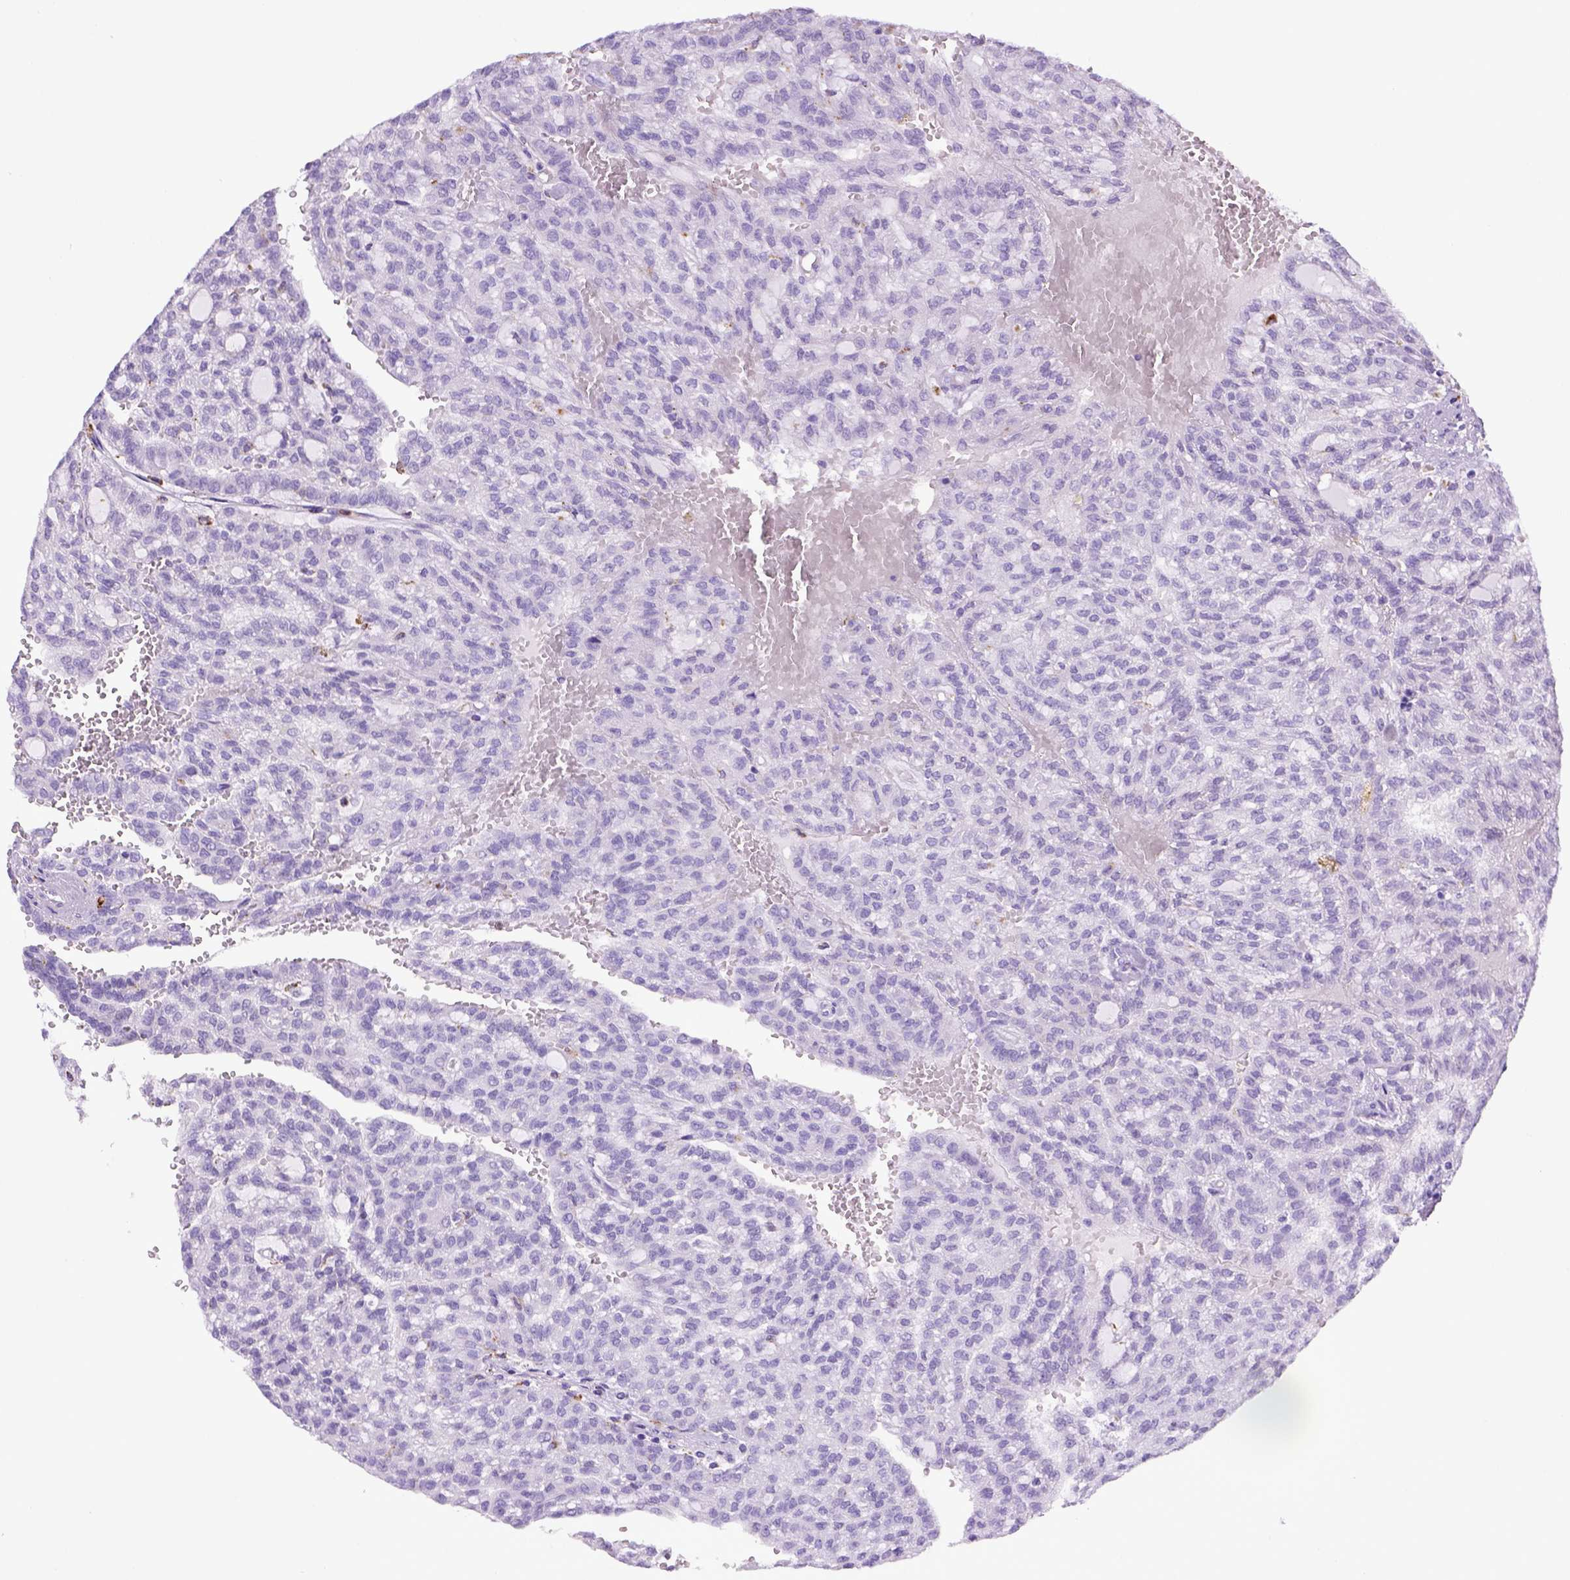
{"staining": {"intensity": "negative", "quantity": "none", "location": "none"}, "tissue": "renal cancer", "cell_type": "Tumor cells", "image_type": "cancer", "snomed": [{"axis": "morphology", "description": "Adenocarcinoma, NOS"}, {"axis": "topography", "description": "Kidney"}], "caption": "Micrograph shows no significant protein staining in tumor cells of renal cancer.", "gene": "CD68", "patient": {"sex": "male", "age": 63}}